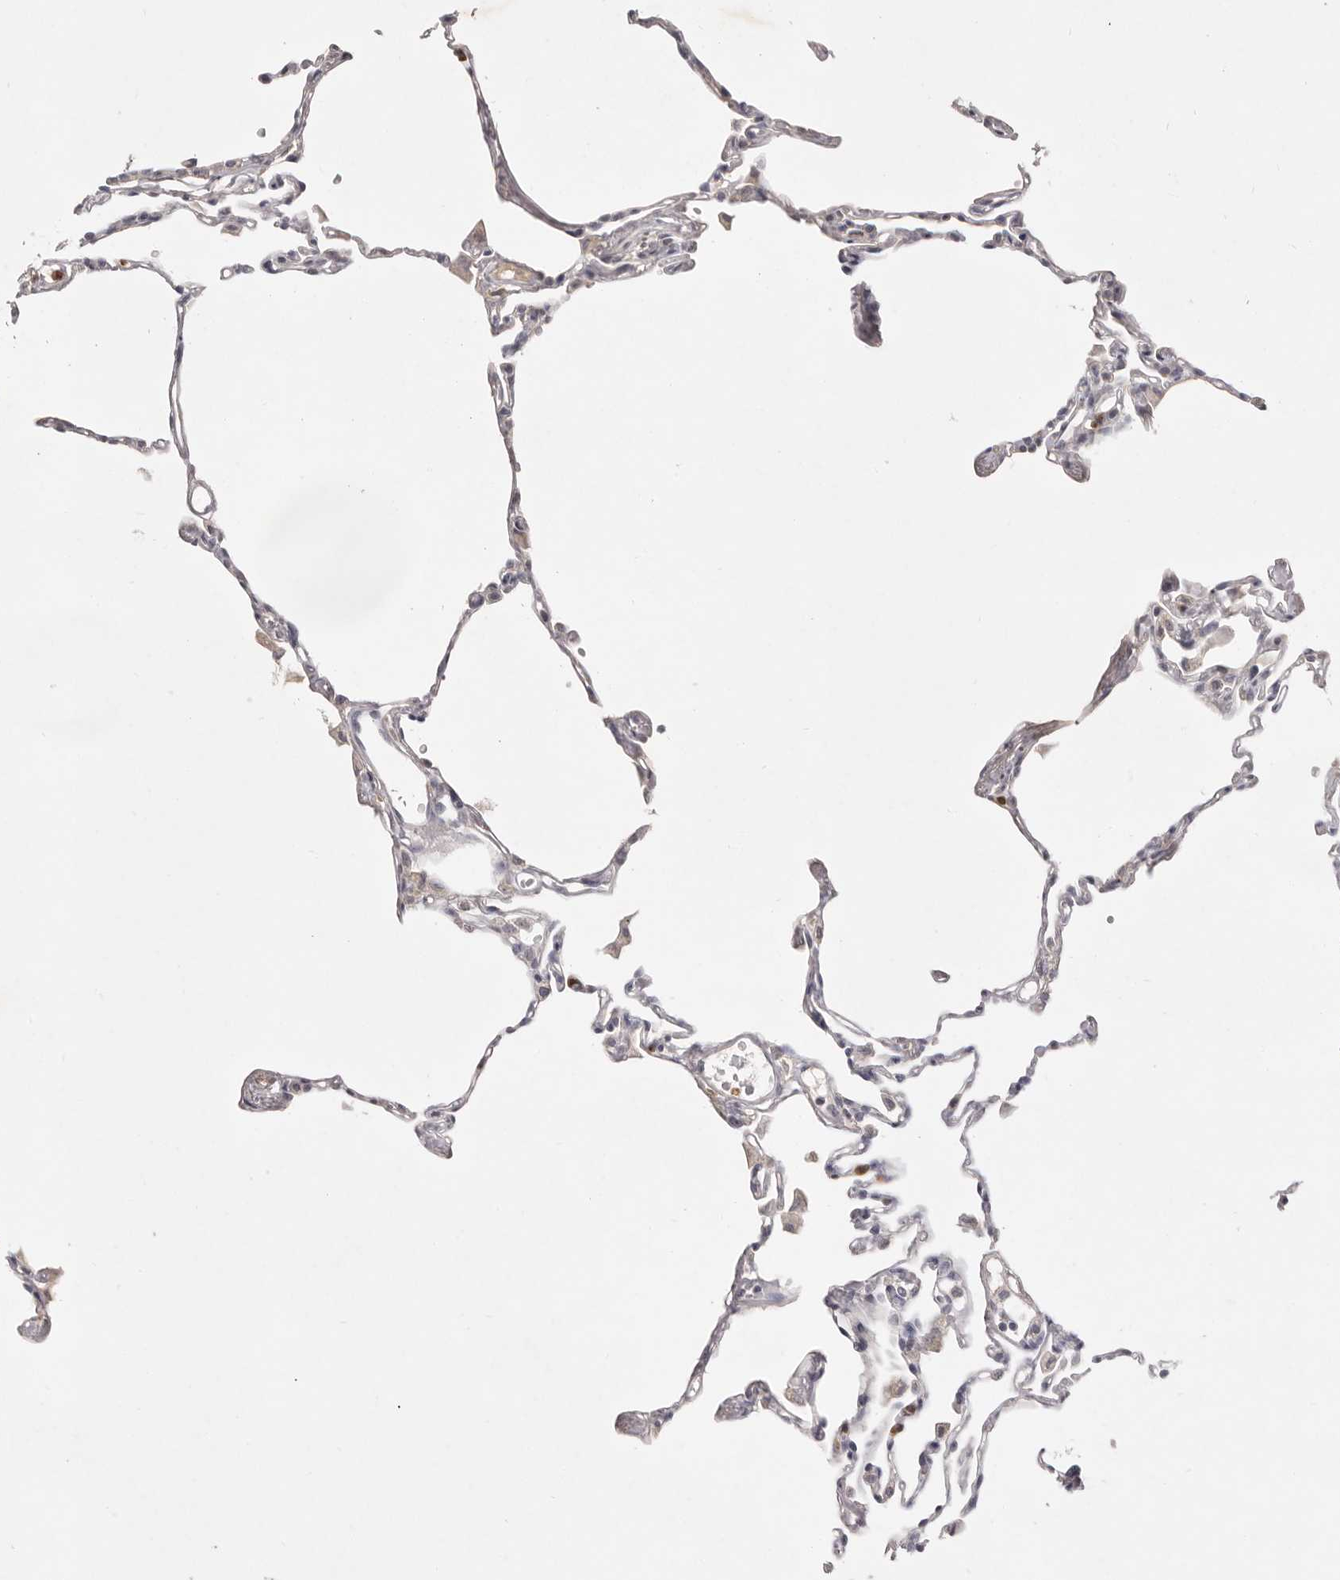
{"staining": {"intensity": "negative", "quantity": "none", "location": "none"}, "tissue": "lung", "cell_type": "Alveolar cells", "image_type": "normal", "snomed": [{"axis": "morphology", "description": "Normal tissue, NOS"}, {"axis": "topography", "description": "Lung"}], "caption": "Immunohistochemical staining of normal lung shows no significant positivity in alveolar cells. Brightfield microscopy of IHC stained with DAB (brown) and hematoxylin (blue), captured at high magnification.", "gene": "GPR84", "patient": {"sex": "female", "age": 49}}